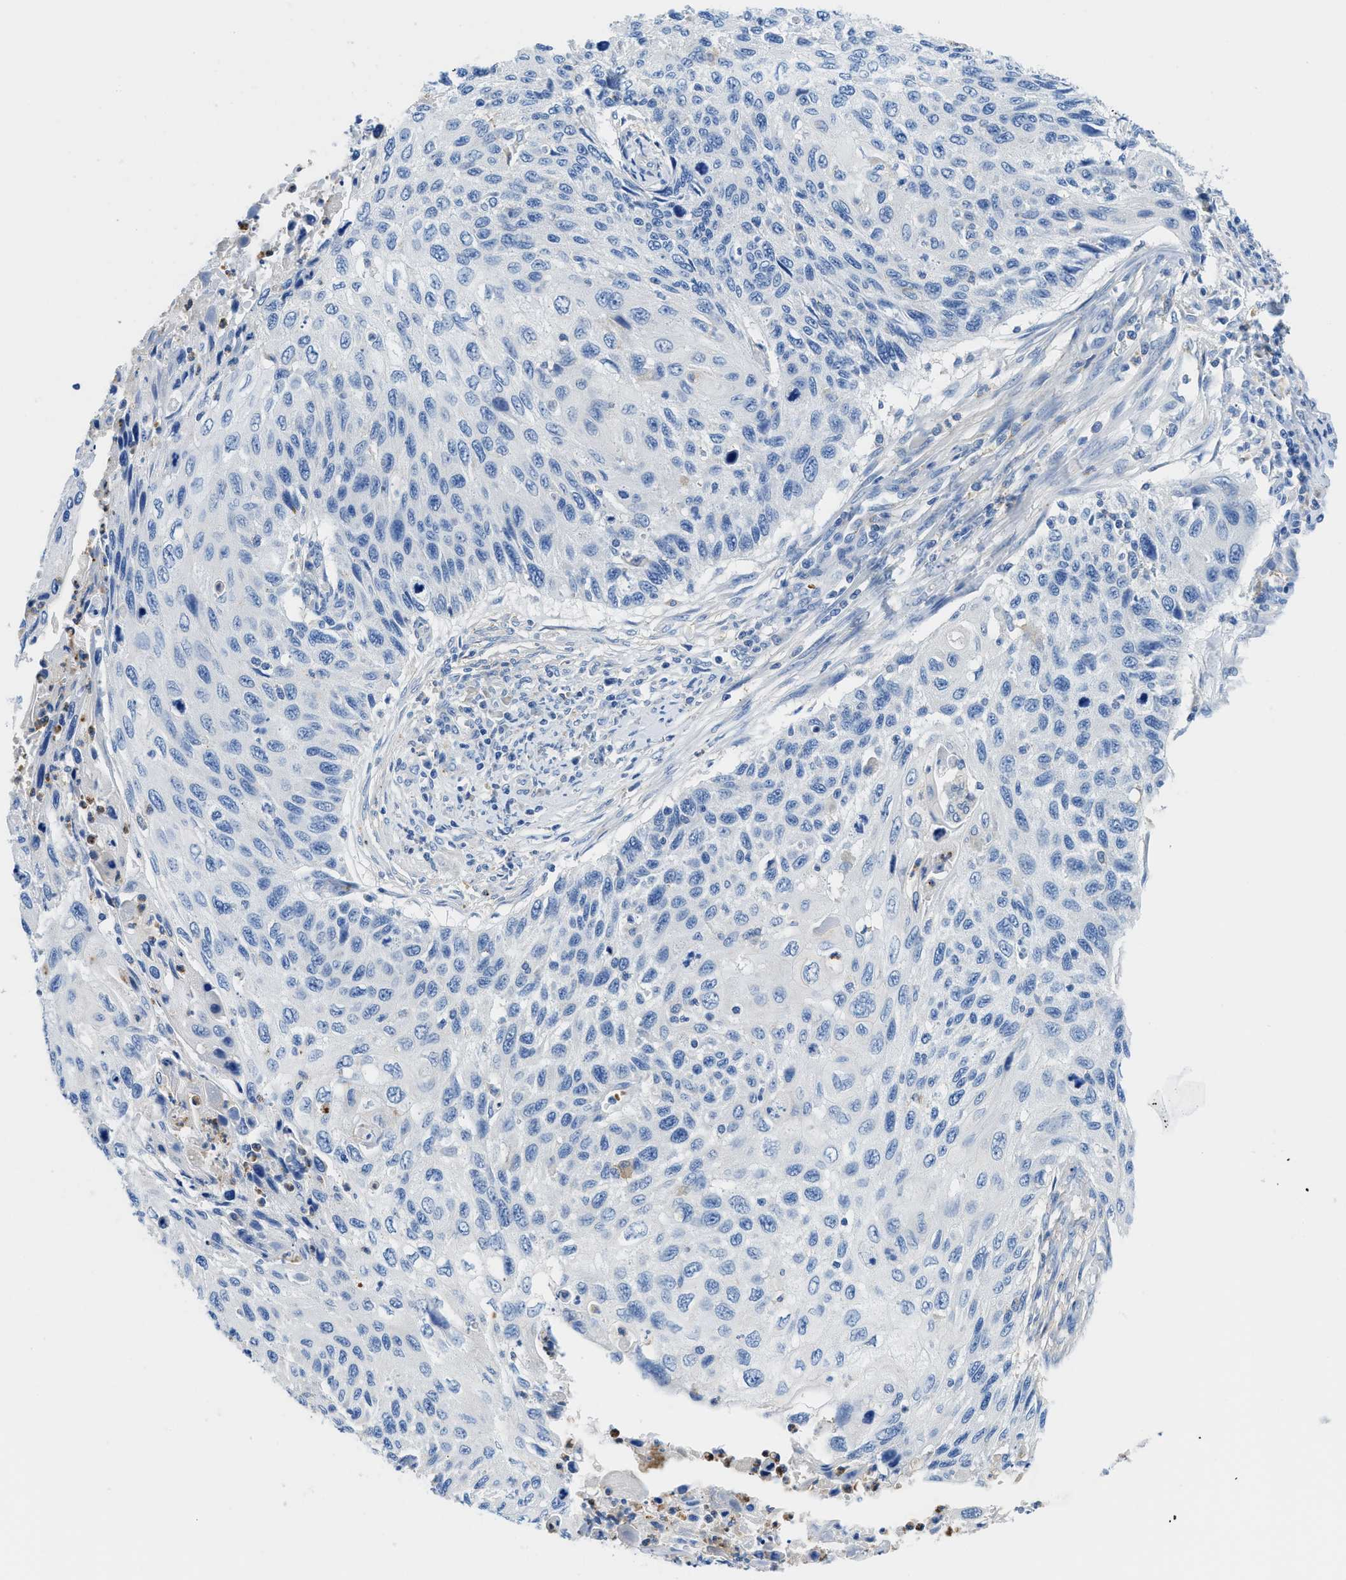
{"staining": {"intensity": "negative", "quantity": "none", "location": "none"}, "tissue": "cervical cancer", "cell_type": "Tumor cells", "image_type": "cancer", "snomed": [{"axis": "morphology", "description": "Squamous cell carcinoma, NOS"}, {"axis": "topography", "description": "Cervix"}], "caption": "Tumor cells are negative for brown protein staining in cervical squamous cell carcinoma.", "gene": "NEB", "patient": {"sex": "female", "age": 70}}